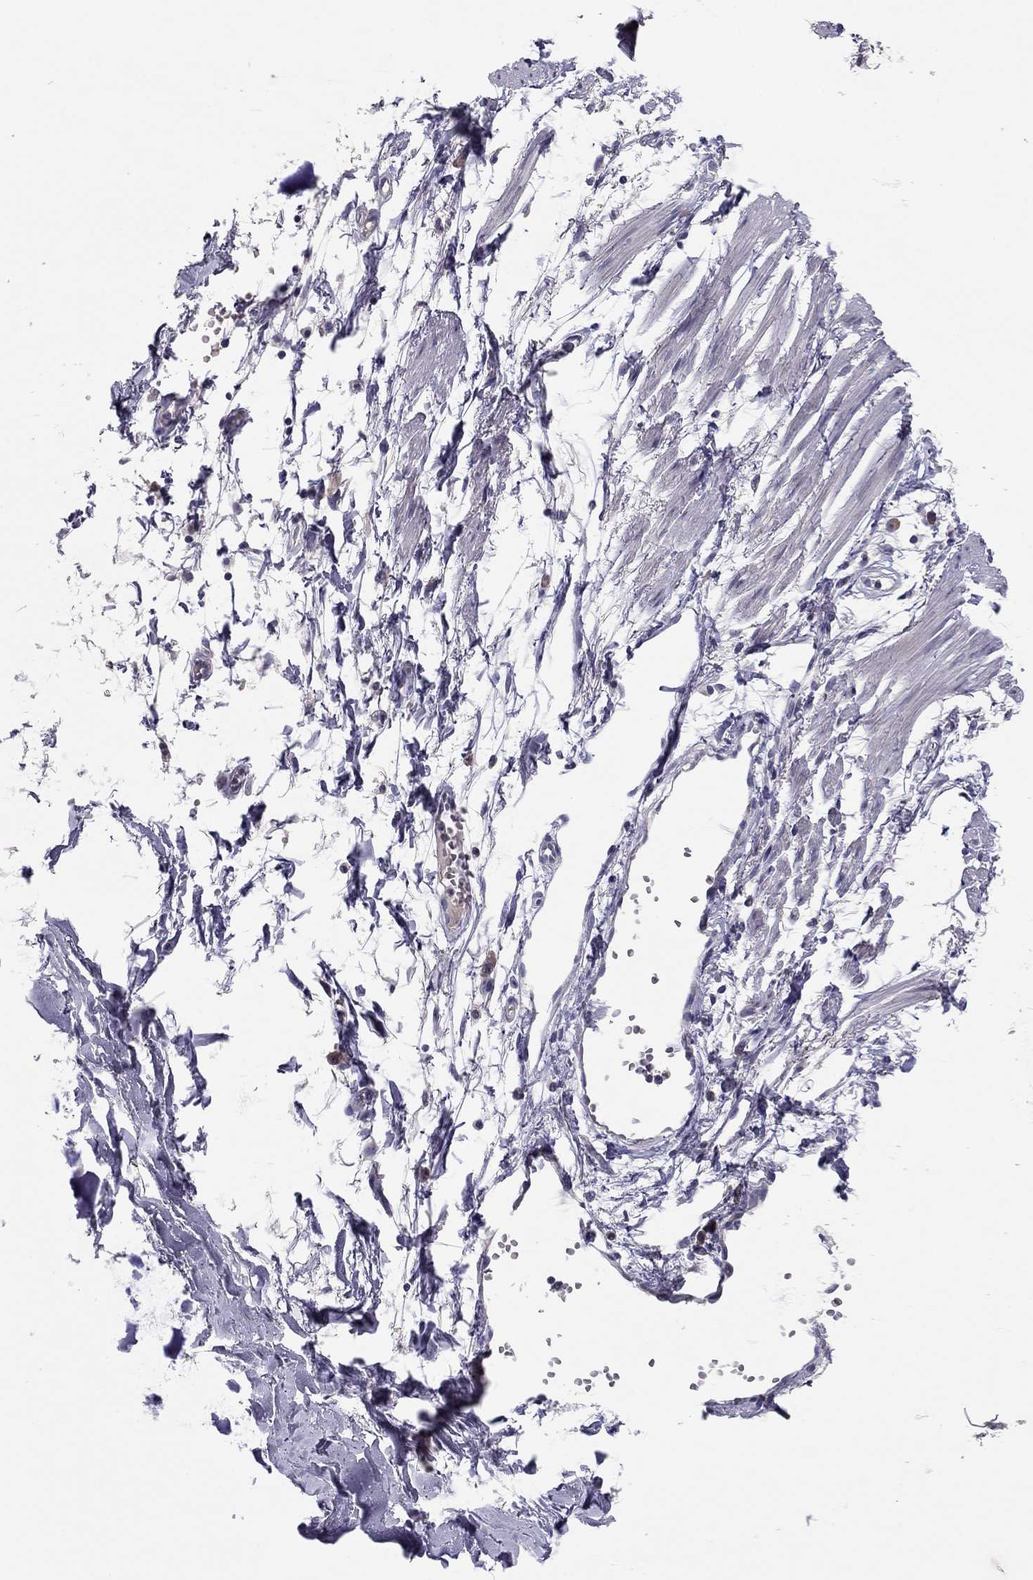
{"staining": {"intensity": "negative", "quantity": "none", "location": "none"}, "tissue": "soft tissue", "cell_type": "Fibroblasts", "image_type": "normal", "snomed": [{"axis": "morphology", "description": "Normal tissue, NOS"}, {"axis": "morphology", "description": "Squamous cell carcinoma, NOS"}, {"axis": "topography", "description": "Cartilage tissue"}, {"axis": "topography", "description": "Lung"}], "caption": "The immunohistochemistry histopathology image has no significant expression in fibroblasts of soft tissue.", "gene": "SCARB1", "patient": {"sex": "male", "age": 66}}